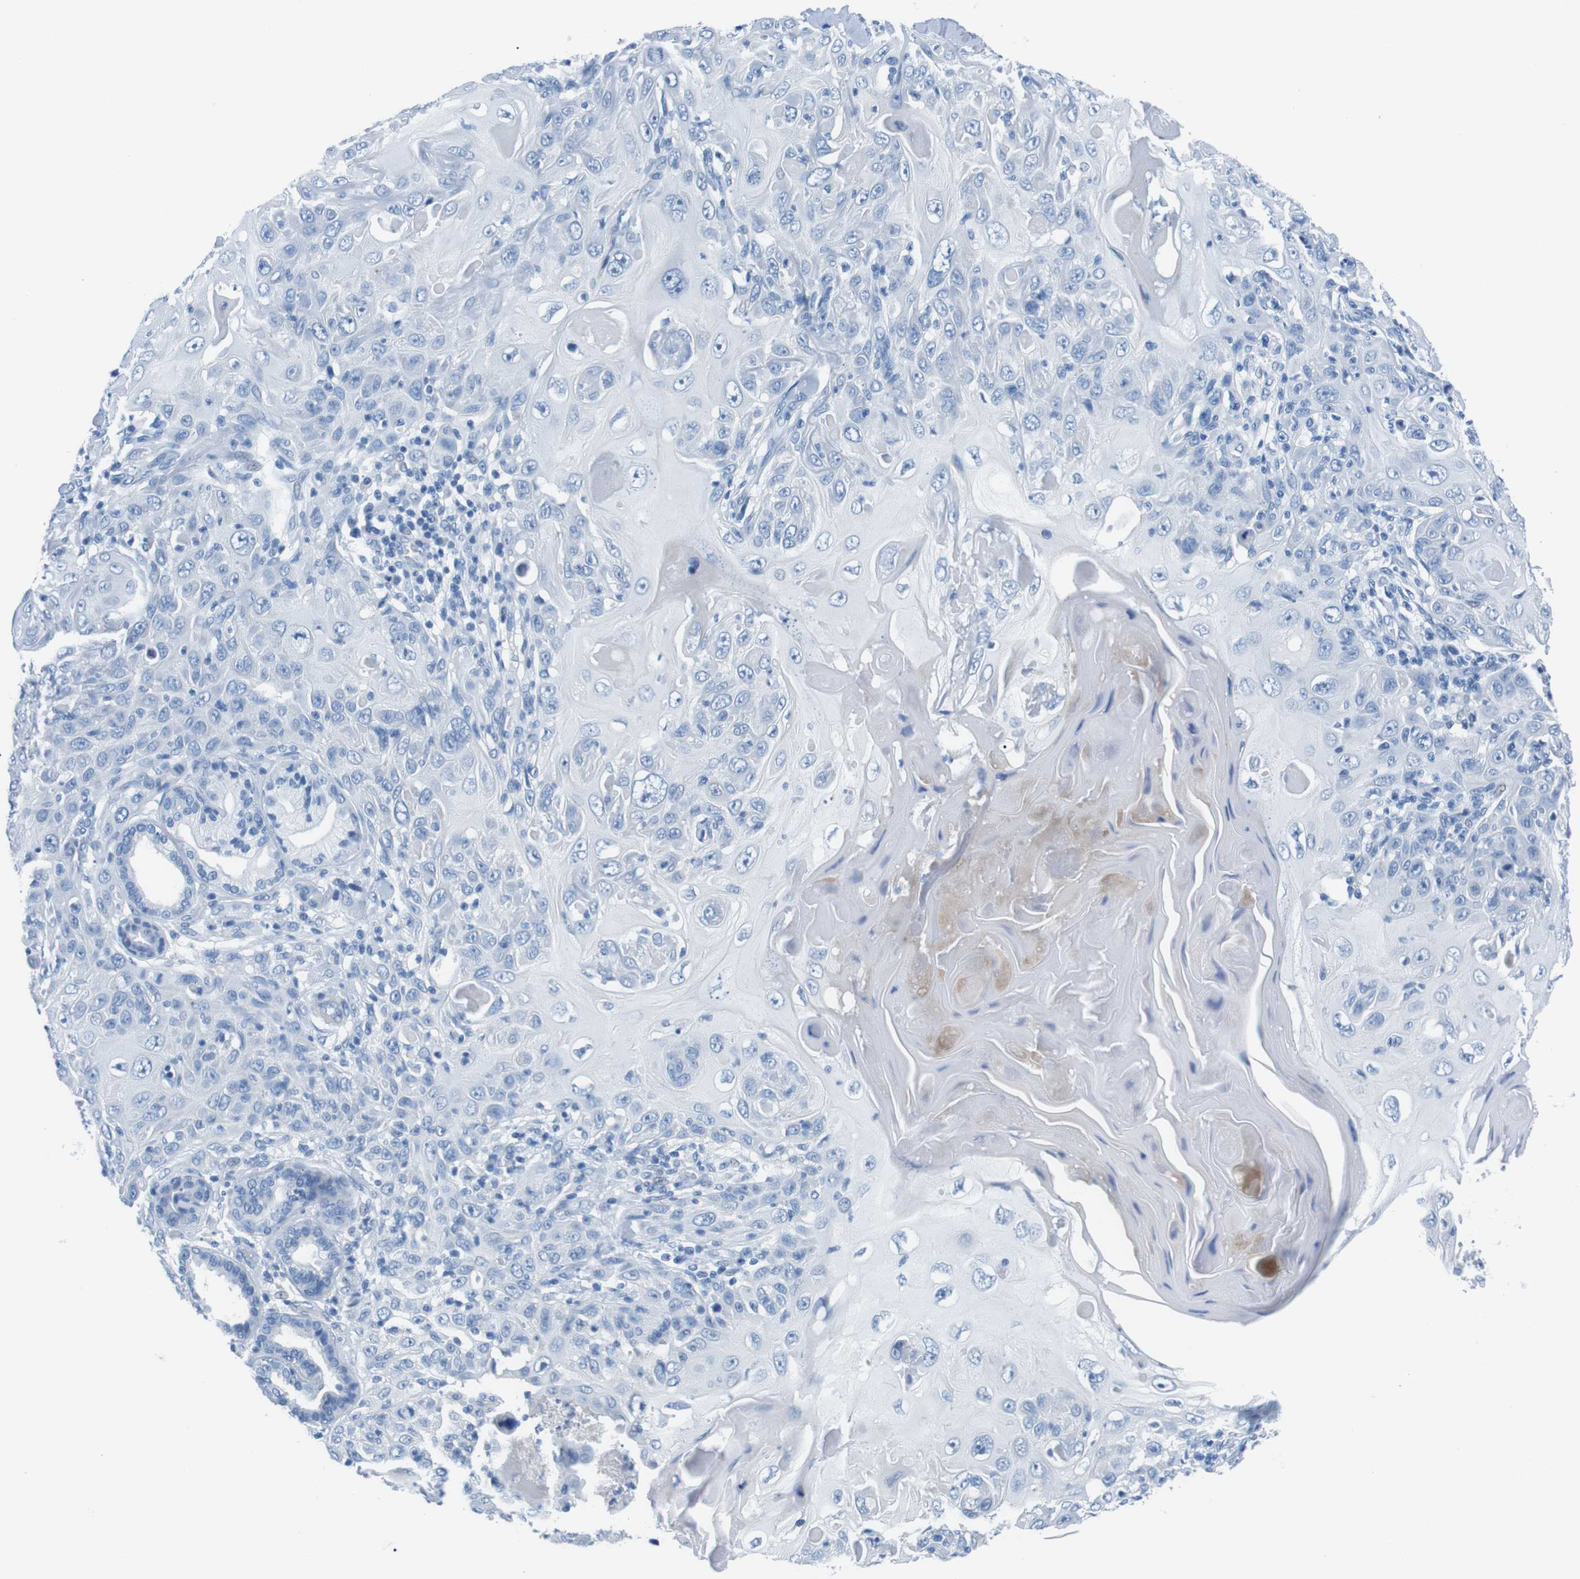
{"staining": {"intensity": "negative", "quantity": "none", "location": "none"}, "tissue": "skin cancer", "cell_type": "Tumor cells", "image_type": "cancer", "snomed": [{"axis": "morphology", "description": "Squamous cell carcinoma, NOS"}, {"axis": "topography", "description": "Skin"}], "caption": "This is an IHC micrograph of human skin cancer. There is no staining in tumor cells.", "gene": "MUC2", "patient": {"sex": "female", "age": 88}}